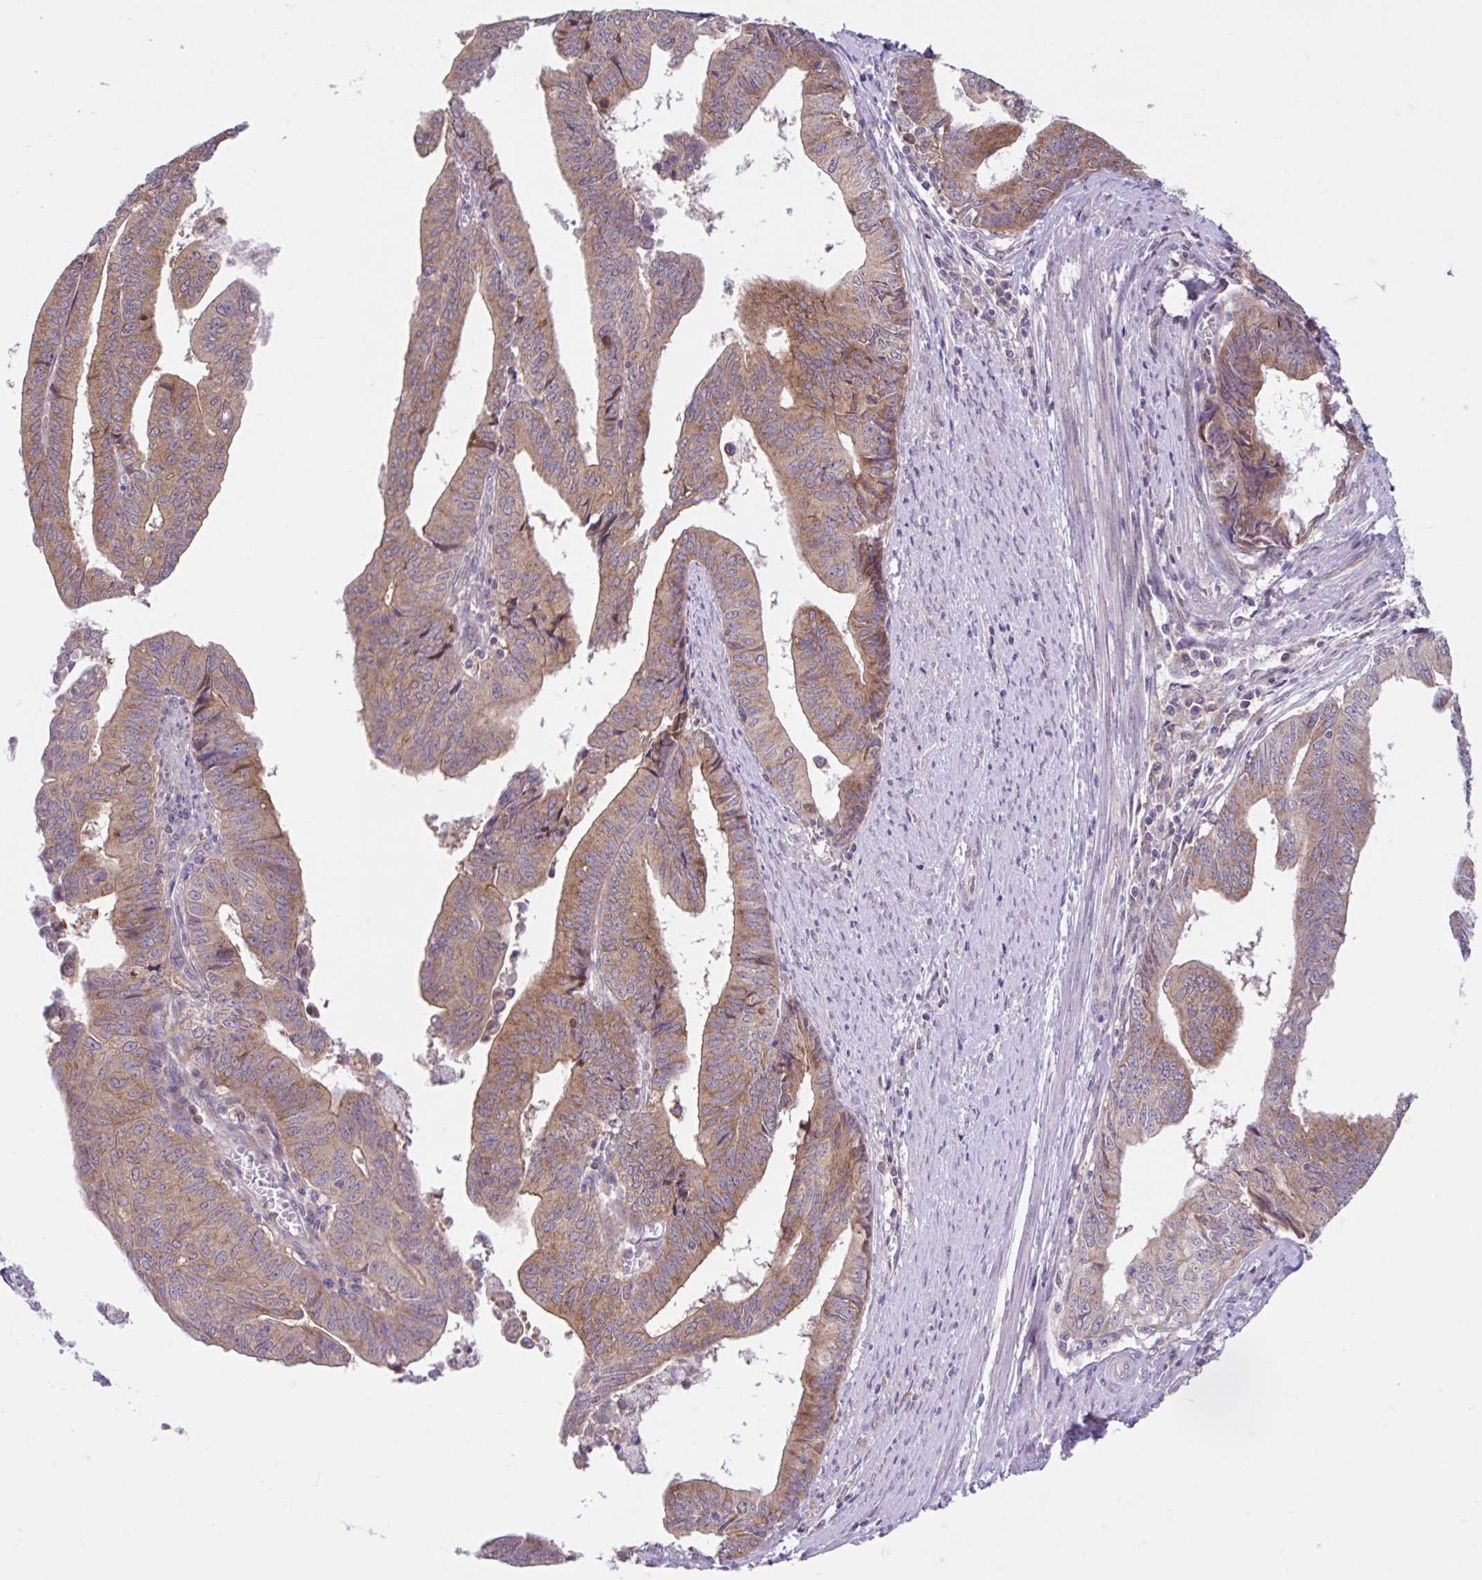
{"staining": {"intensity": "moderate", "quantity": ">75%", "location": "cytoplasmic/membranous"}, "tissue": "endometrial cancer", "cell_type": "Tumor cells", "image_type": "cancer", "snomed": [{"axis": "morphology", "description": "Adenocarcinoma, NOS"}, {"axis": "topography", "description": "Endometrium"}], "caption": "Moderate cytoplasmic/membranous staining is seen in approximately >75% of tumor cells in endometrial adenocarcinoma.", "gene": "RALBP1", "patient": {"sex": "female", "age": 65}}